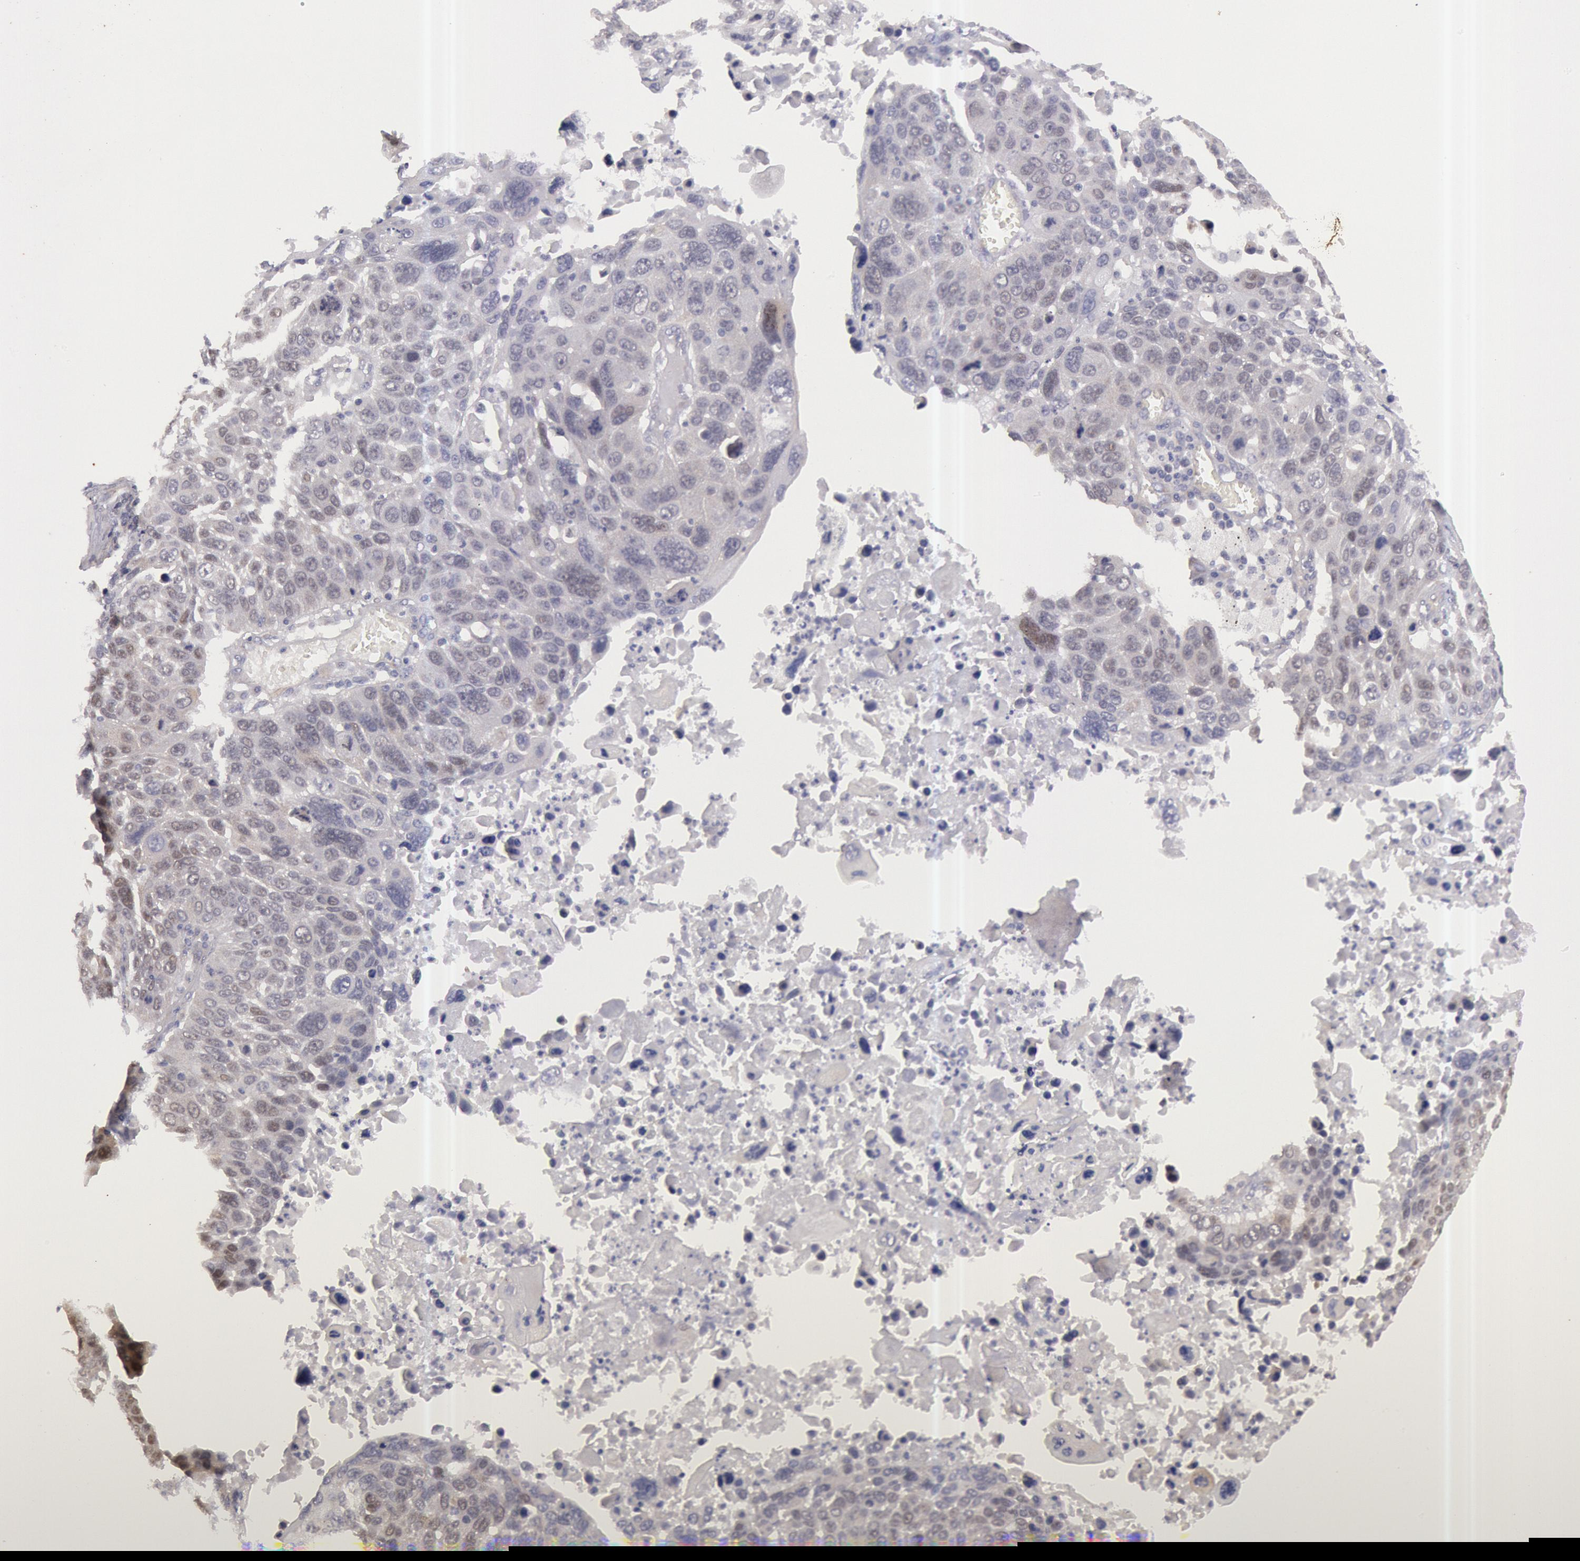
{"staining": {"intensity": "negative", "quantity": "none", "location": "none"}, "tissue": "lung cancer", "cell_type": "Tumor cells", "image_type": "cancer", "snomed": [{"axis": "morphology", "description": "Squamous cell carcinoma, NOS"}, {"axis": "topography", "description": "Lung"}], "caption": "The photomicrograph shows no staining of tumor cells in lung squamous cell carcinoma.", "gene": "AMOTL1", "patient": {"sex": "male", "age": 68}}